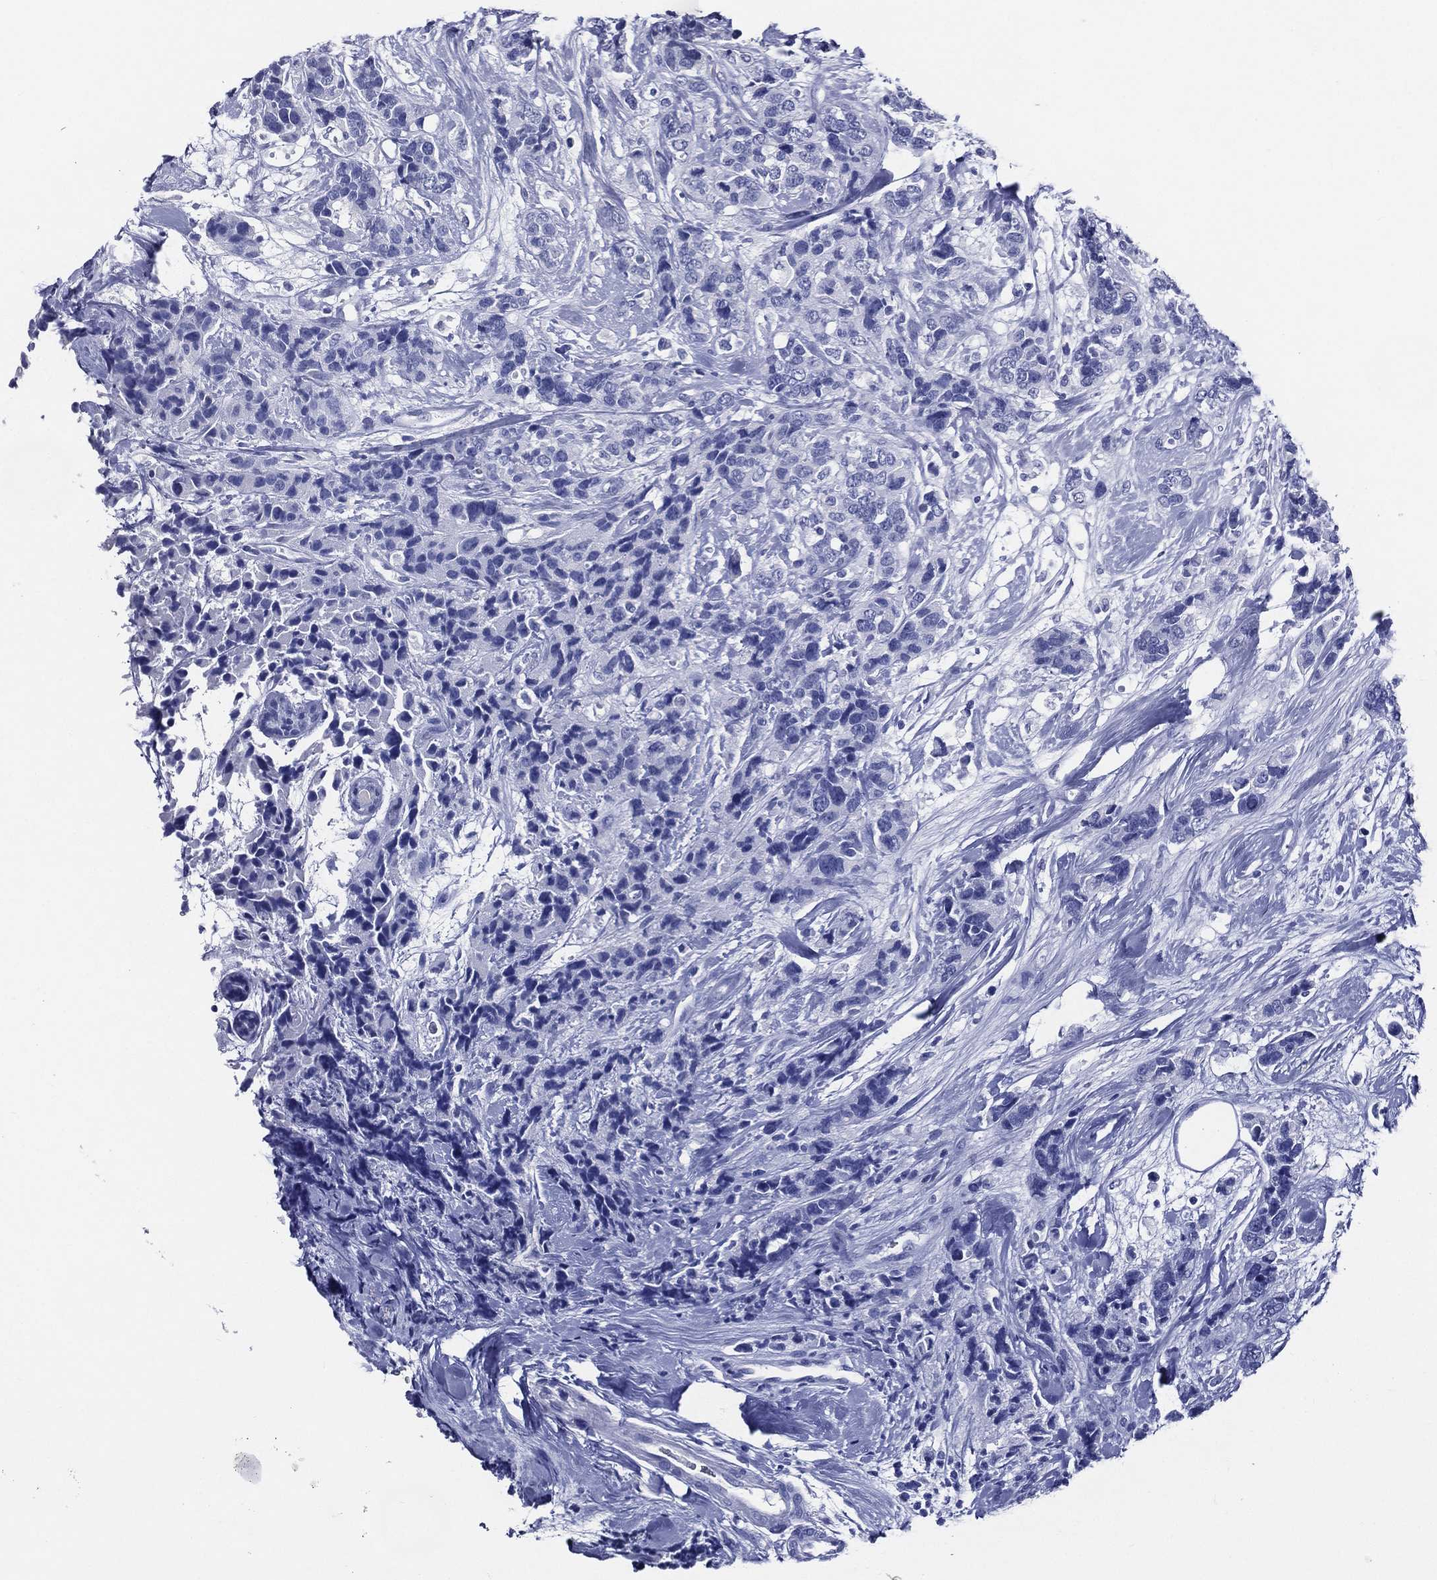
{"staining": {"intensity": "negative", "quantity": "none", "location": "none"}, "tissue": "breast cancer", "cell_type": "Tumor cells", "image_type": "cancer", "snomed": [{"axis": "morphology", "description": "Lobular carcinoma"}, {"axis": "topography", "description": "Breast"}], "caption": "Immunohistochemistry photomicrograph of human breast cancer (lobular carcinoma) stained for a protein (brown), which shows no expression in tumor cells. The staining was performed using DAB (3,3'-diaminobenzidine) to visualize the protein expression in brown, while the nuclei were stained in blue with hematoxylin (Magnification: 20x).", "gene": "ACE2", "patient": {"sex": "female", "age": 59}}